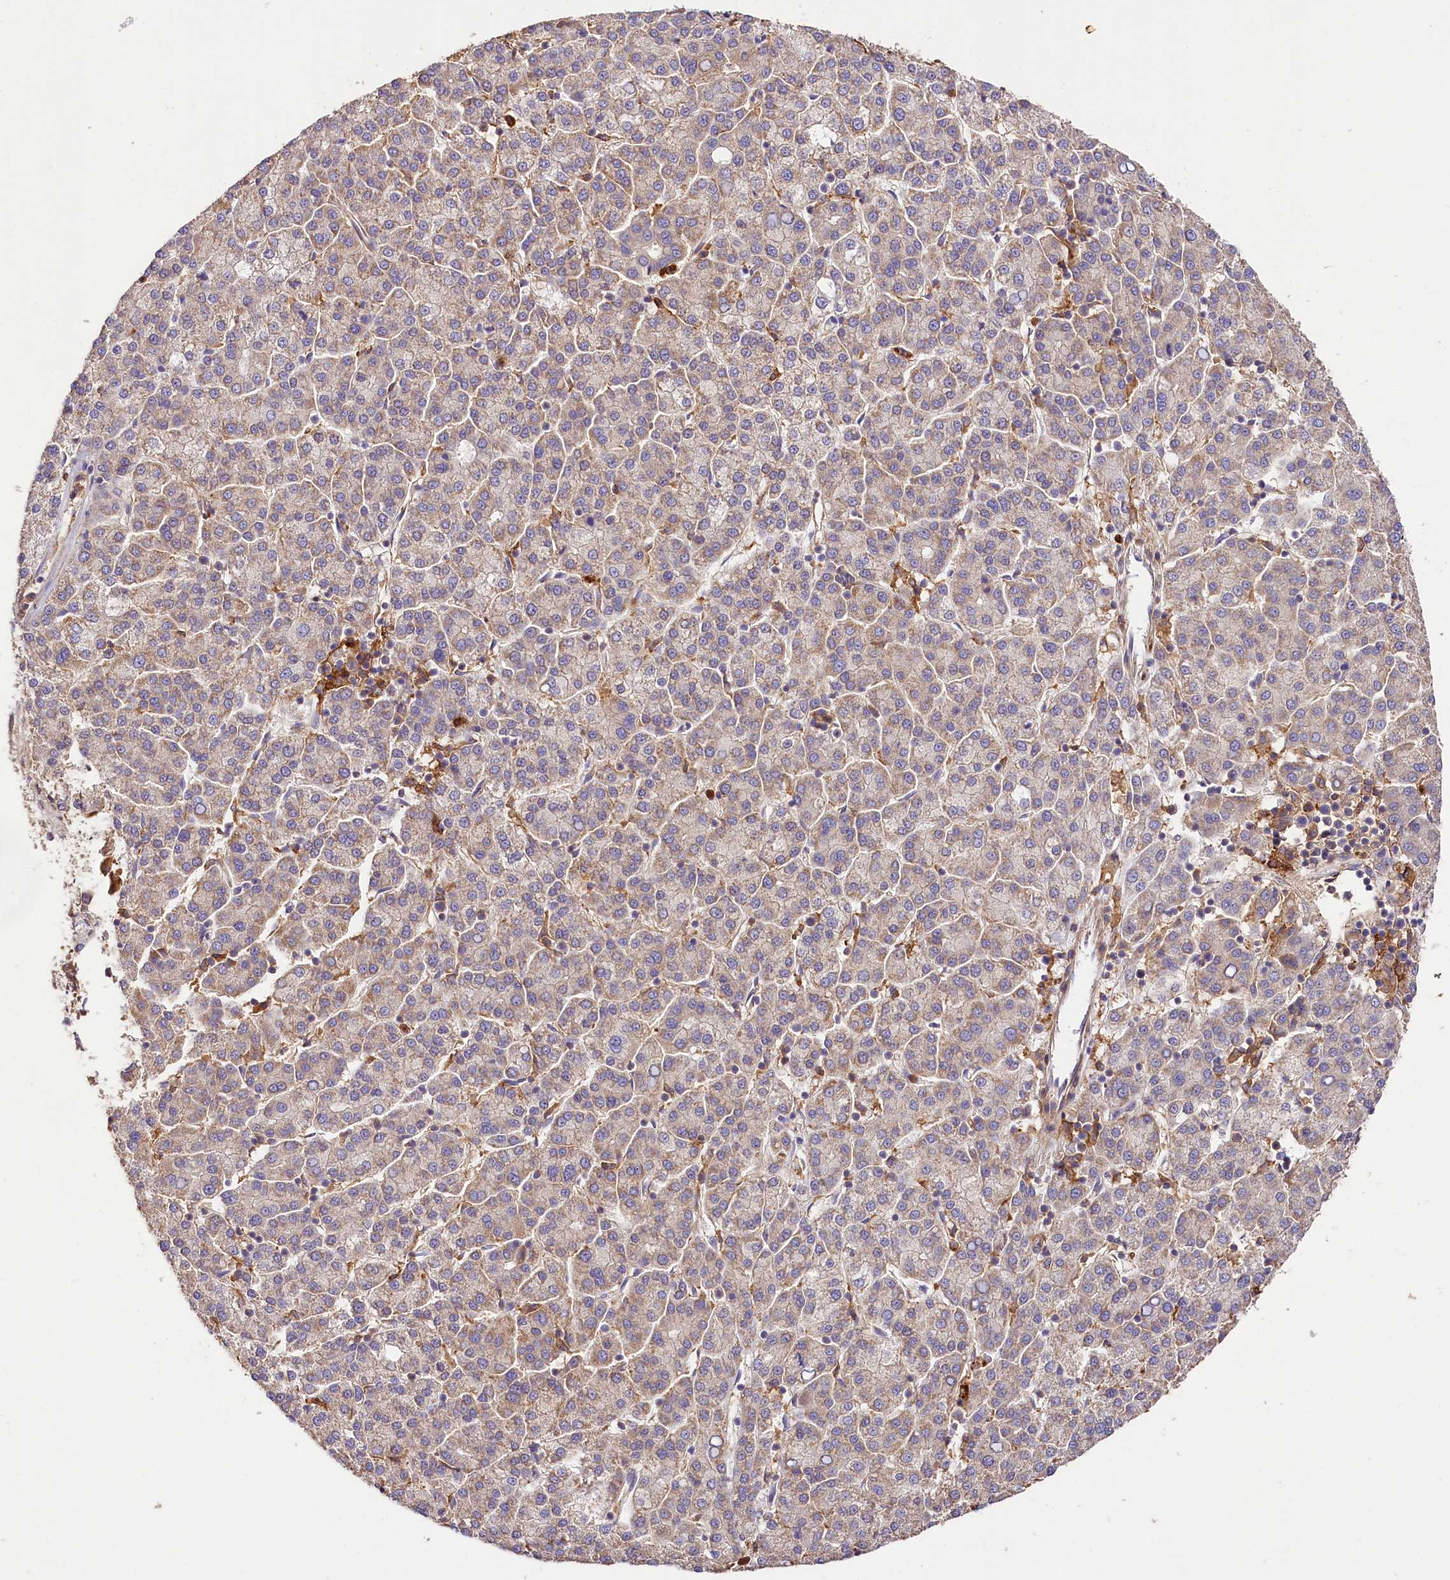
{"staining": {"intensity": "negative", "quantity": "none", "location": "none"}, "tissue": "liver cancer", "cell_type": "Tumor cells", "image_type": "cancer", "snomed": [{"axis": "morphology", "description": "Carcinoma, Hepatocellular, NOS"}, {"axis": "topography", "description": "Liver"}], "caption": "IHC of human hepatocellular carcinoma (liver) shows no expression in tumor cells.", "gene": "CSAD", "patient": {"sex": "female", "age": 58}}